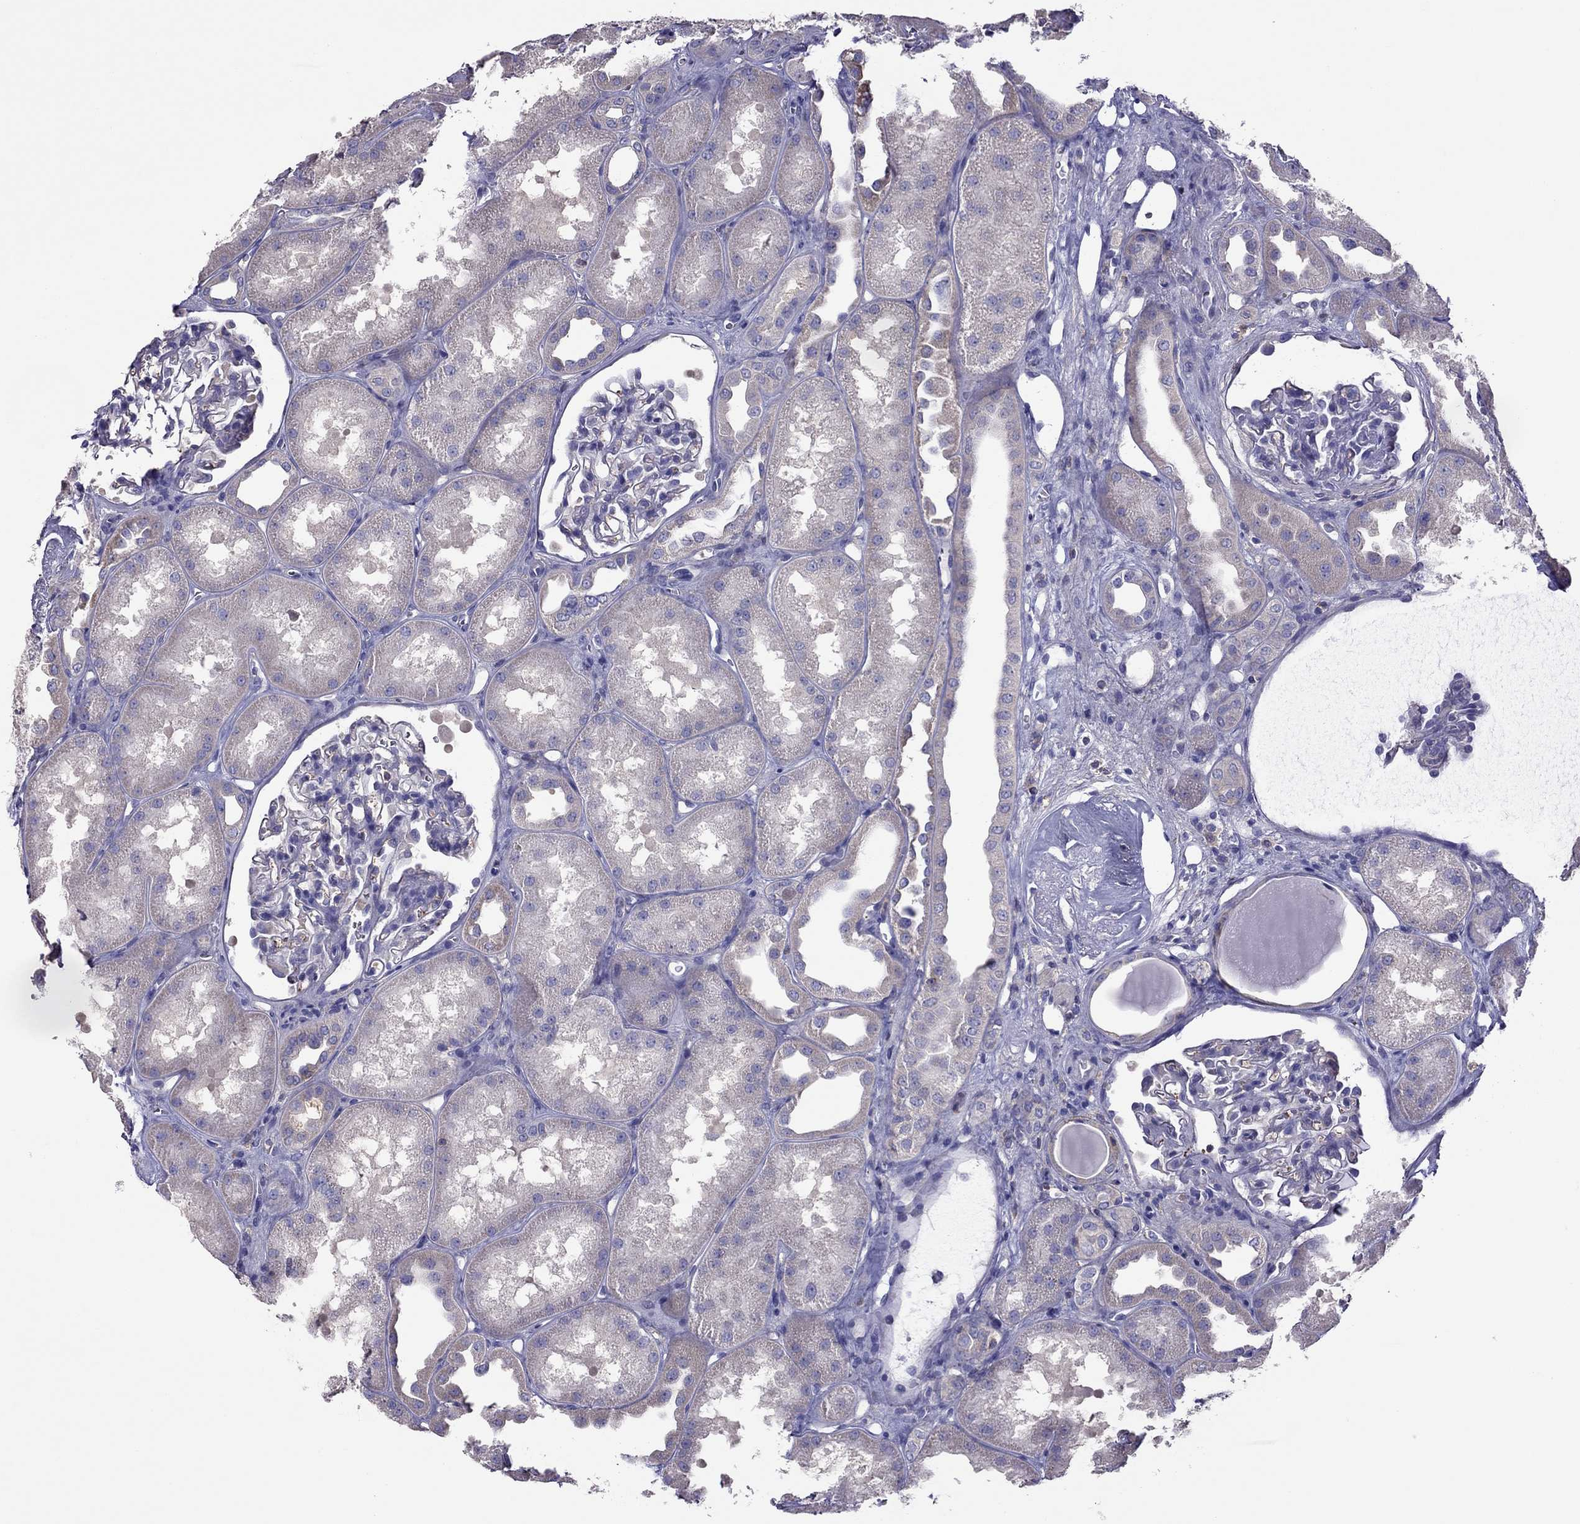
{"staining": {"intensity": "negative", "quantity": "none", "location": "none"}, "tissue": "kidney", "cell_type": "Cells in glomeruli", "image_type": "normal", "snomed": [{"axis": "morphology", "description": "Normal tissue, NOS"}, {"axis": "topography", "description": "Kidney"}], "caption": "This photomicrograph is of benign kidney stained with immunohistochemistry to label a protein in brown with the nuclei are counter-stained blue. There is no expression in cells in glomeruli.", "gene": "TEX22", "patient": {"sex": "male", "age": 61}}